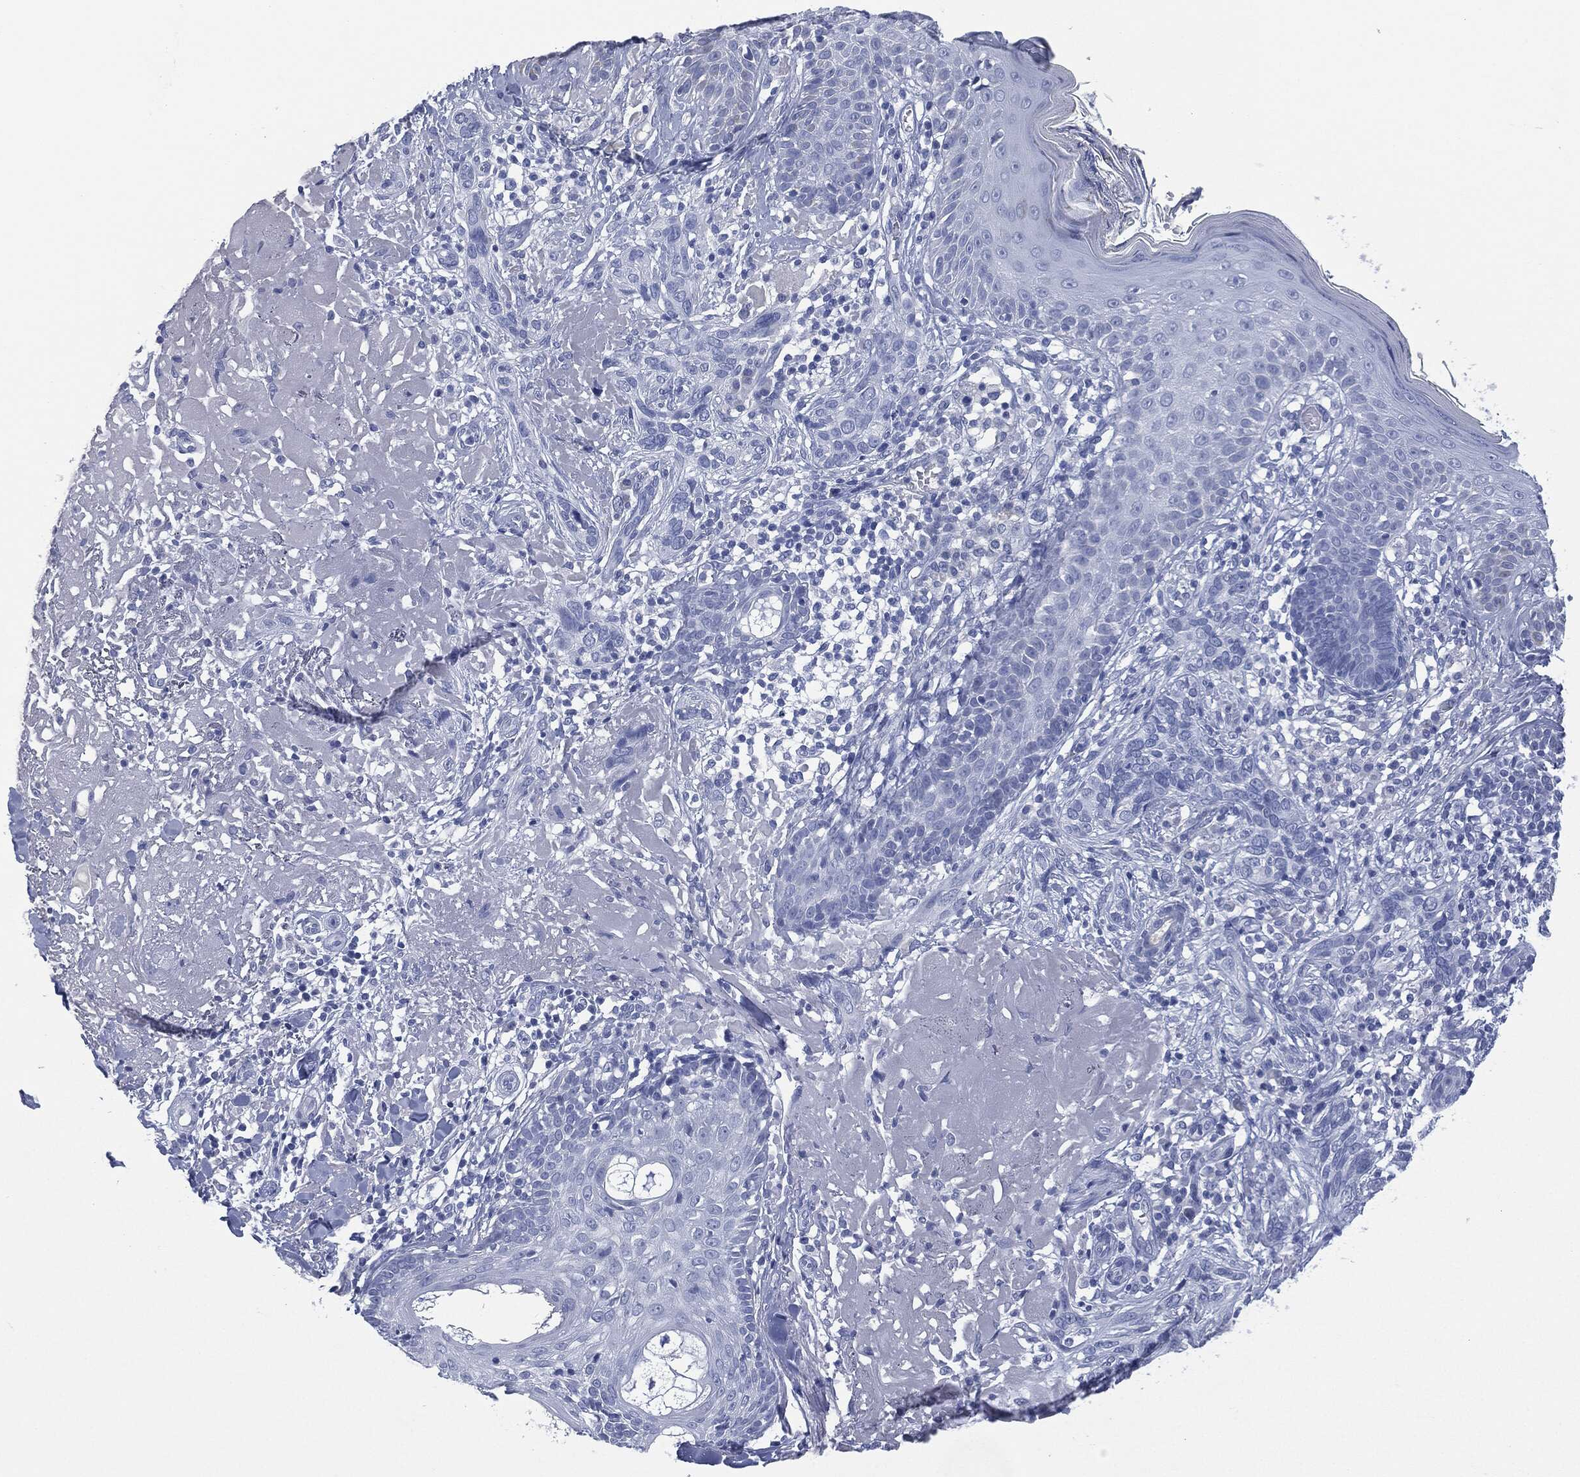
{"staining": {"intensity": "negative", "quantity": "none", "location": "none"}, "tissue": "skin cancer", "cell_type": "Tumor cells", "image_type": "cancer", "snomed": [{"axis": "morphology", "description": "Basal cell carcinoma"}, {"axis": "topography", "description": "Skin"}], "caption": "Immunohistochemistry histopathology image of skin basal cell carcinoma stained for a protein (brown), which reveals no staining in tumor cells.", "gene": "MUC16", "patient": {"sex": "male", "age": 91}}